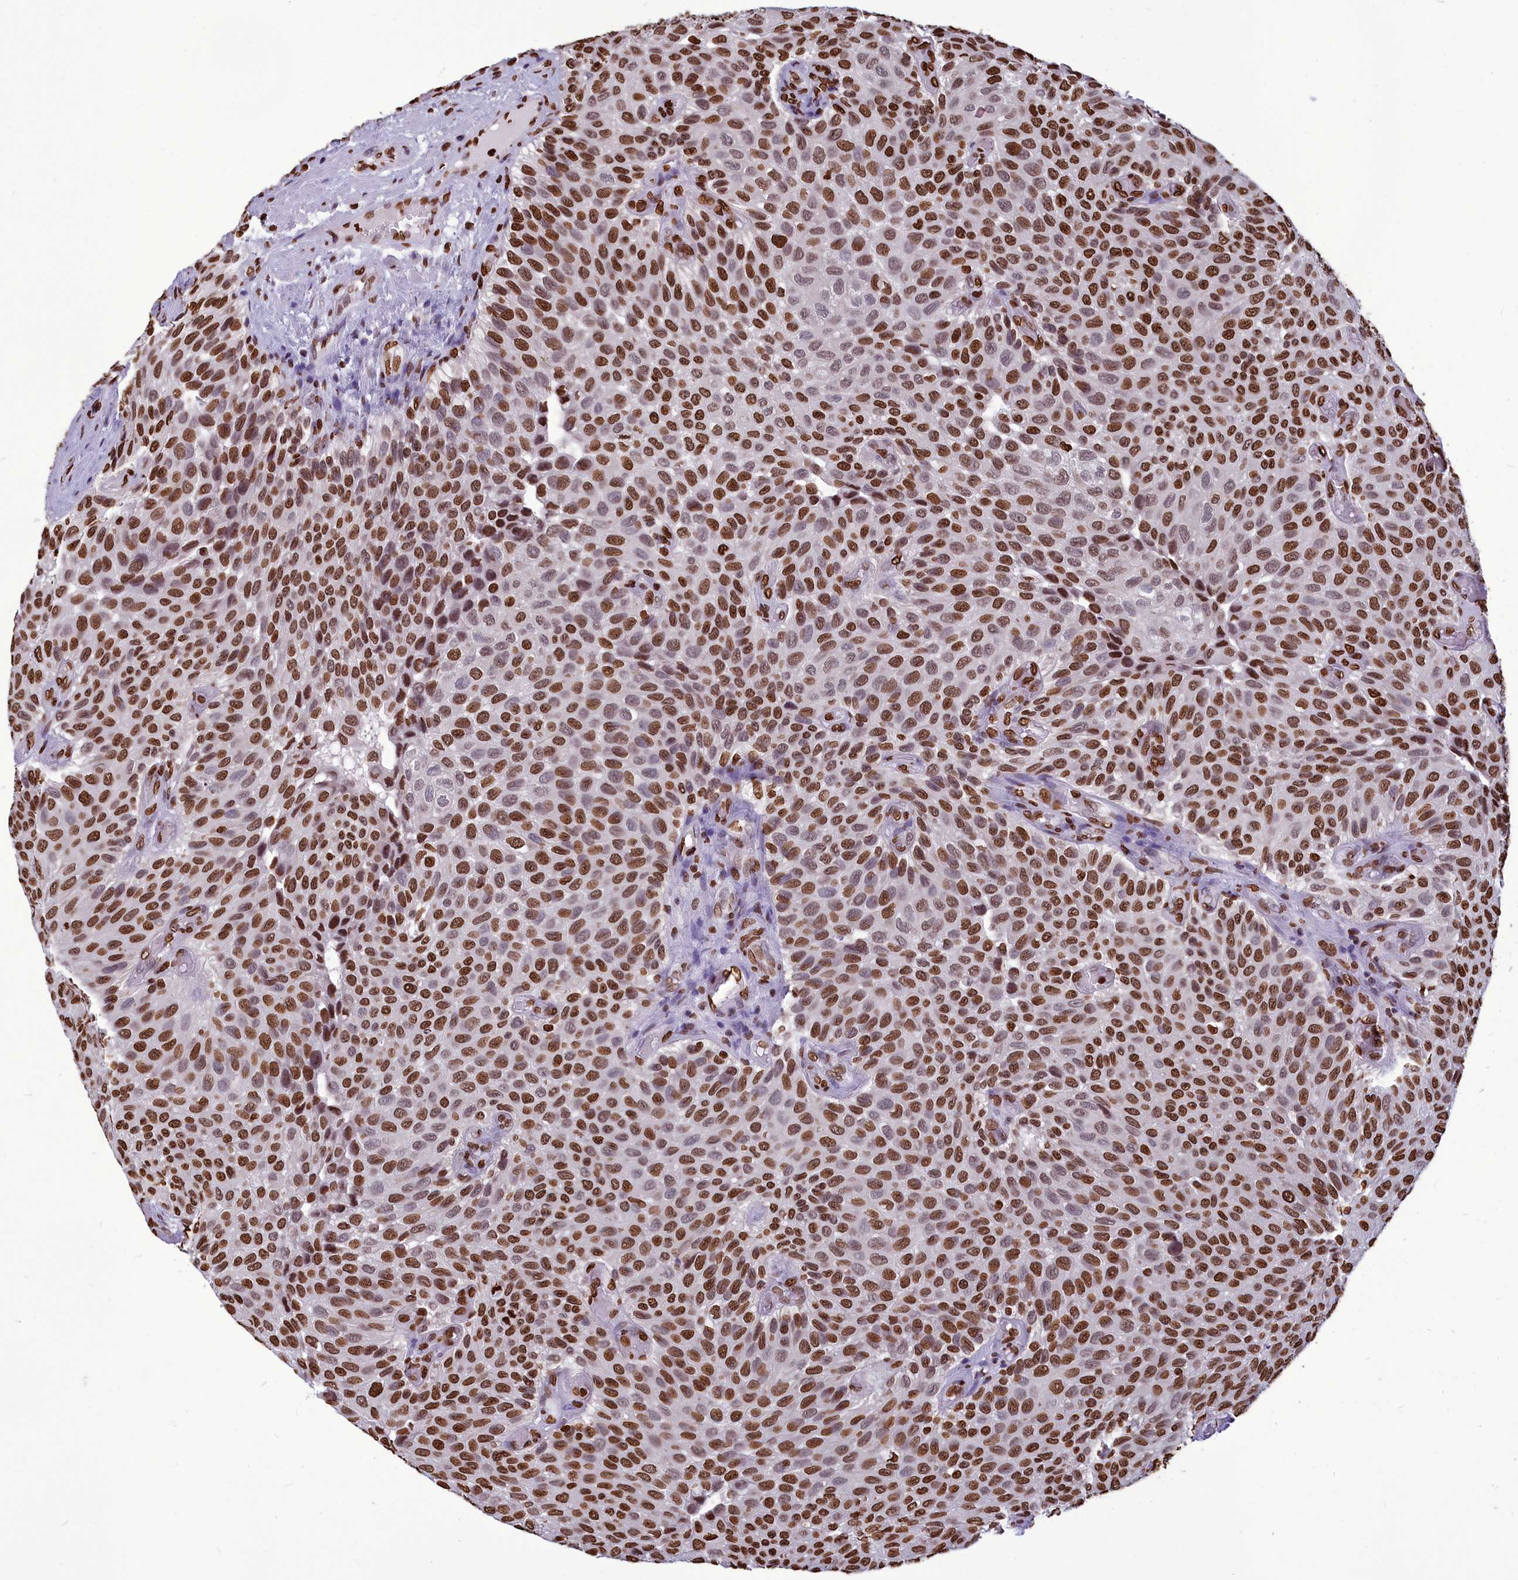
{"staining": {"intensity": "strong", "quantity": ">75%", "location": "nuclear"}, "tissue": "urothelial cancer", "cell_type": "Tumor cells", "image_type": "cancer", "snomed": [{"axis": "morphology", "description": "Urothelial carcinoma, Low grade"}, {"axis": "topography", "description": "Urinary bladder"}], "caption": "An image of human urothelial cancer stained for a protein shows strong nuclear brown staining in tumor cells.", "gene": "AKAP17A", "patient": {"sex": "male", "age": 89}}